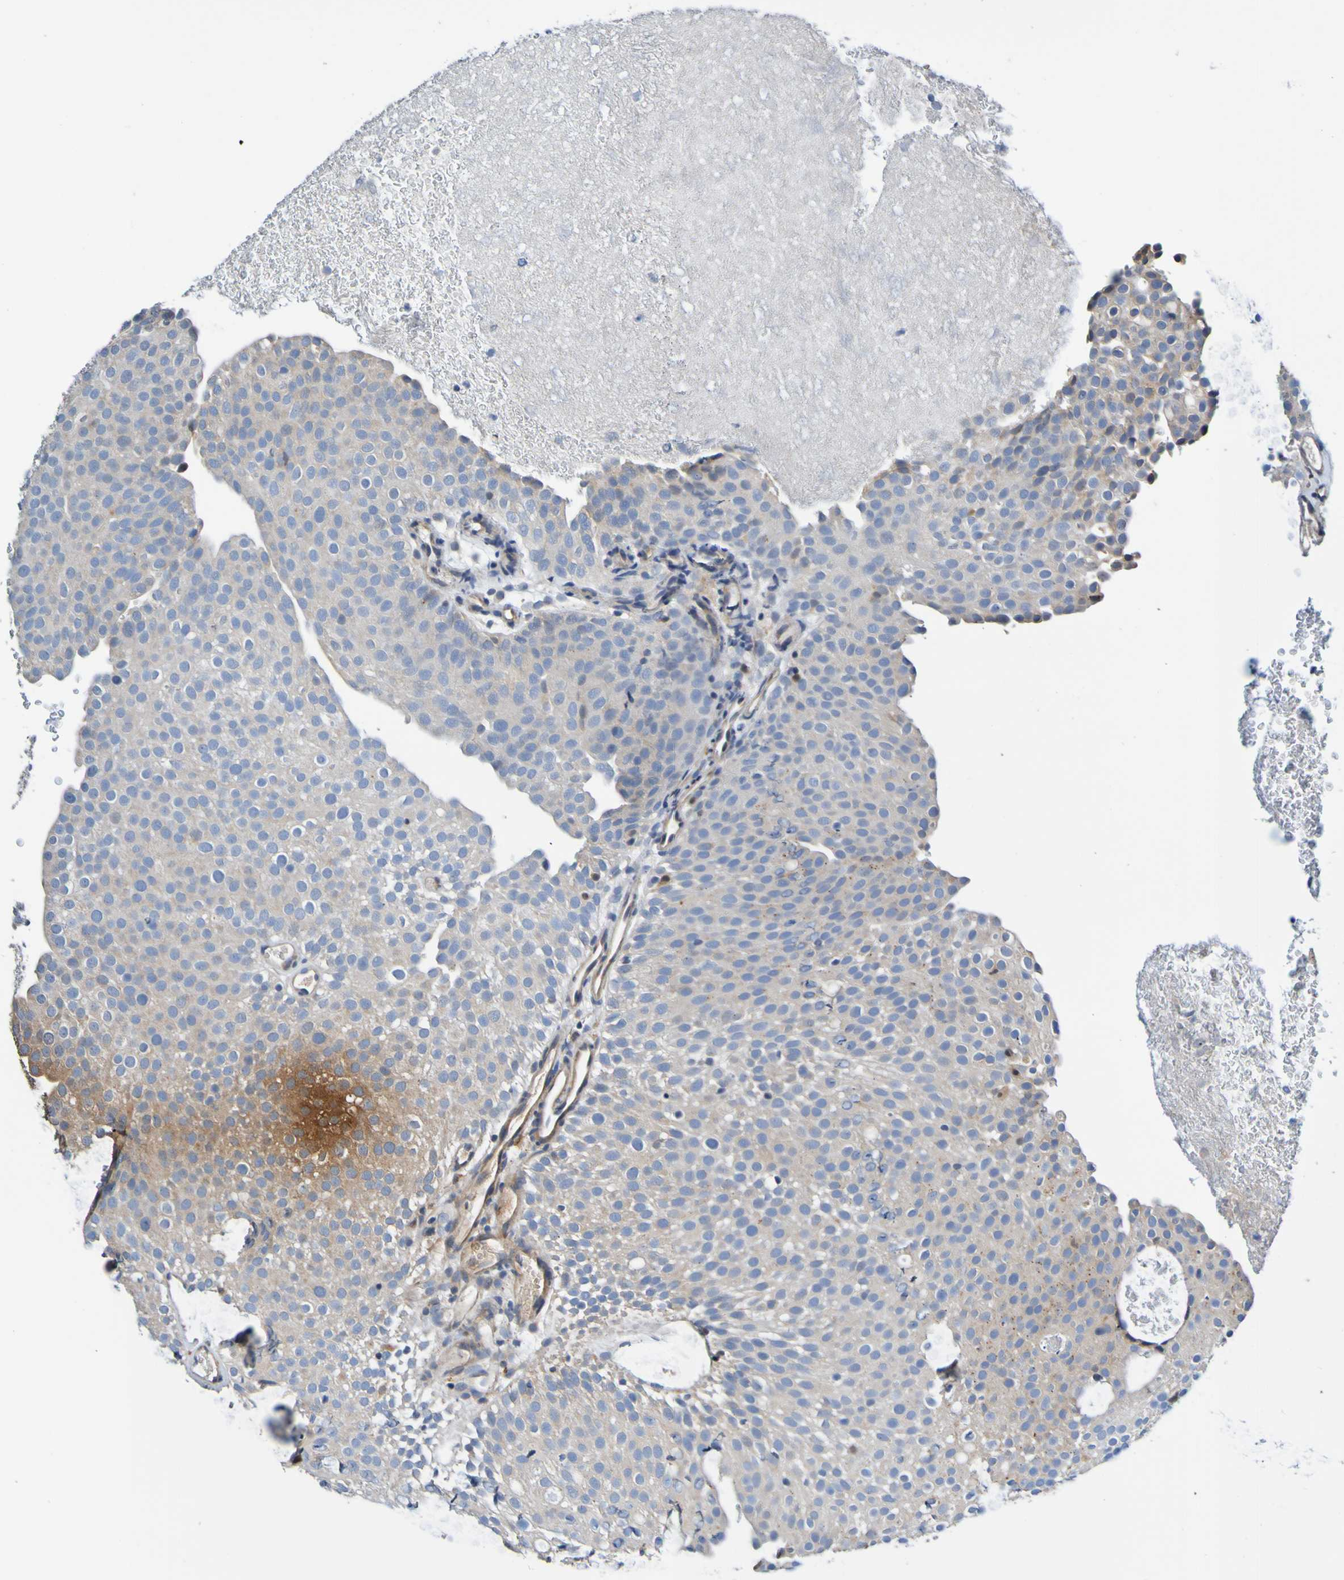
{"staining": {"intensity": "weak", "quantity": ">75%", "location": "cytoplasmic/membranous"}, "tissue": "urothelial cancer", "cell_type": "Tumor cells", "image_type": "cancer", "snomed": [{"axis": "morphology", "description": "Urothelial carcinoma, Low grade"}, {"axis": "topography", "description": "Urinary bladder"}], "caption": "Urothelial carcinoma (low-grade) stained for a protein demonstrates weak cytoplasmic/membranous positivity in tumor cells.", "gene": "METAP2", "patient": {"sex": "male", "age": 78}}